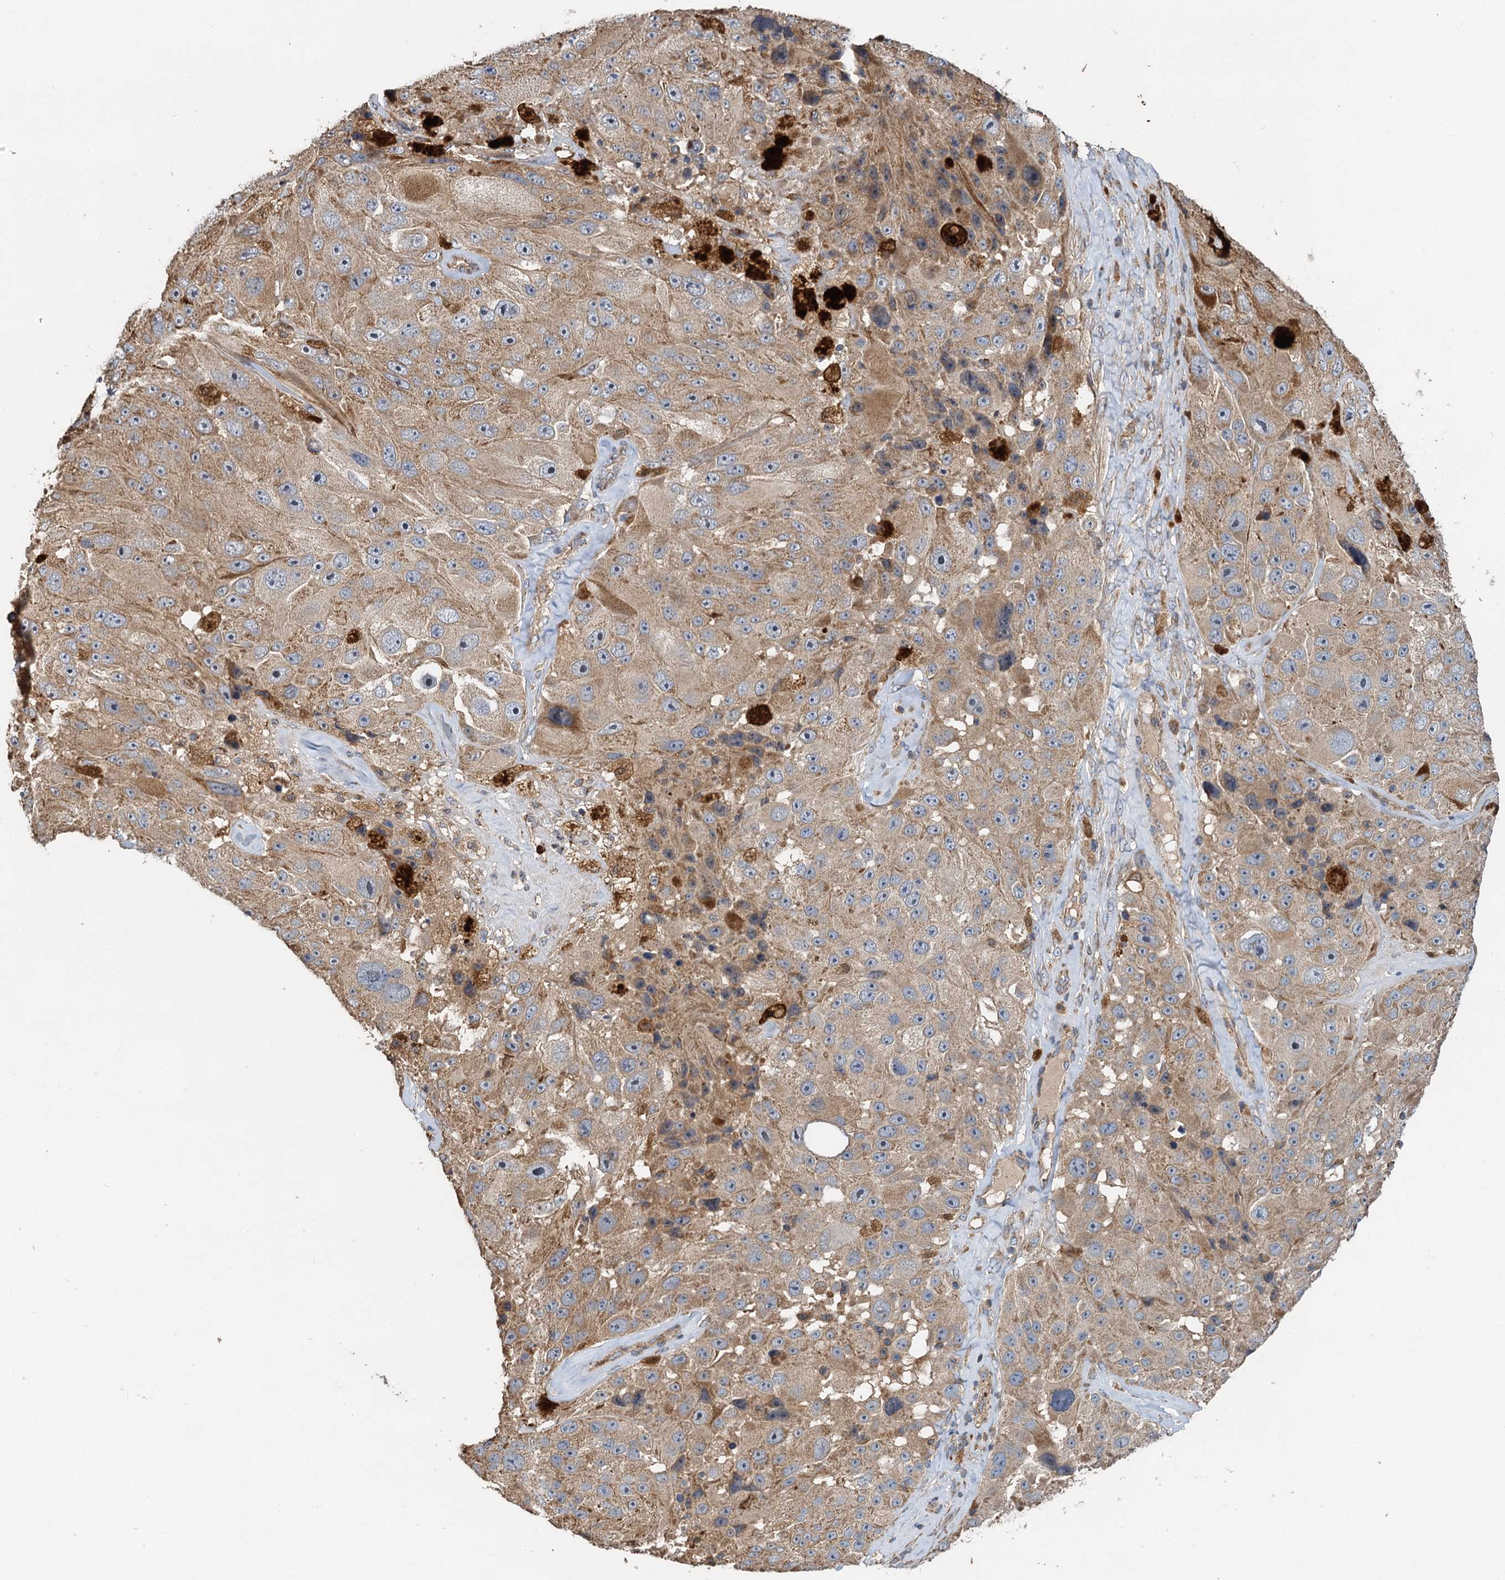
{"staining": {"intensity": "moderate", "quantity": ">75%", "location": "cytoplasmic/membranous"}, "tissue": "melanoma", "cell_type": "Tumor cells", "image_type": "cancer", "snomed": [{"axis": "morphology", "description": "Malignant melanoma, Metastatic site"}, {"axis": "topography", "description": "Lymph node"}], "caption": "Immunohistochemical staining of melanoma displays medium levels of moderate cytoplasmic/membranous protein staining in about >75% of tumor cells.", "gene": "SDS", "patient": {"sex": "male", "age": 62}}